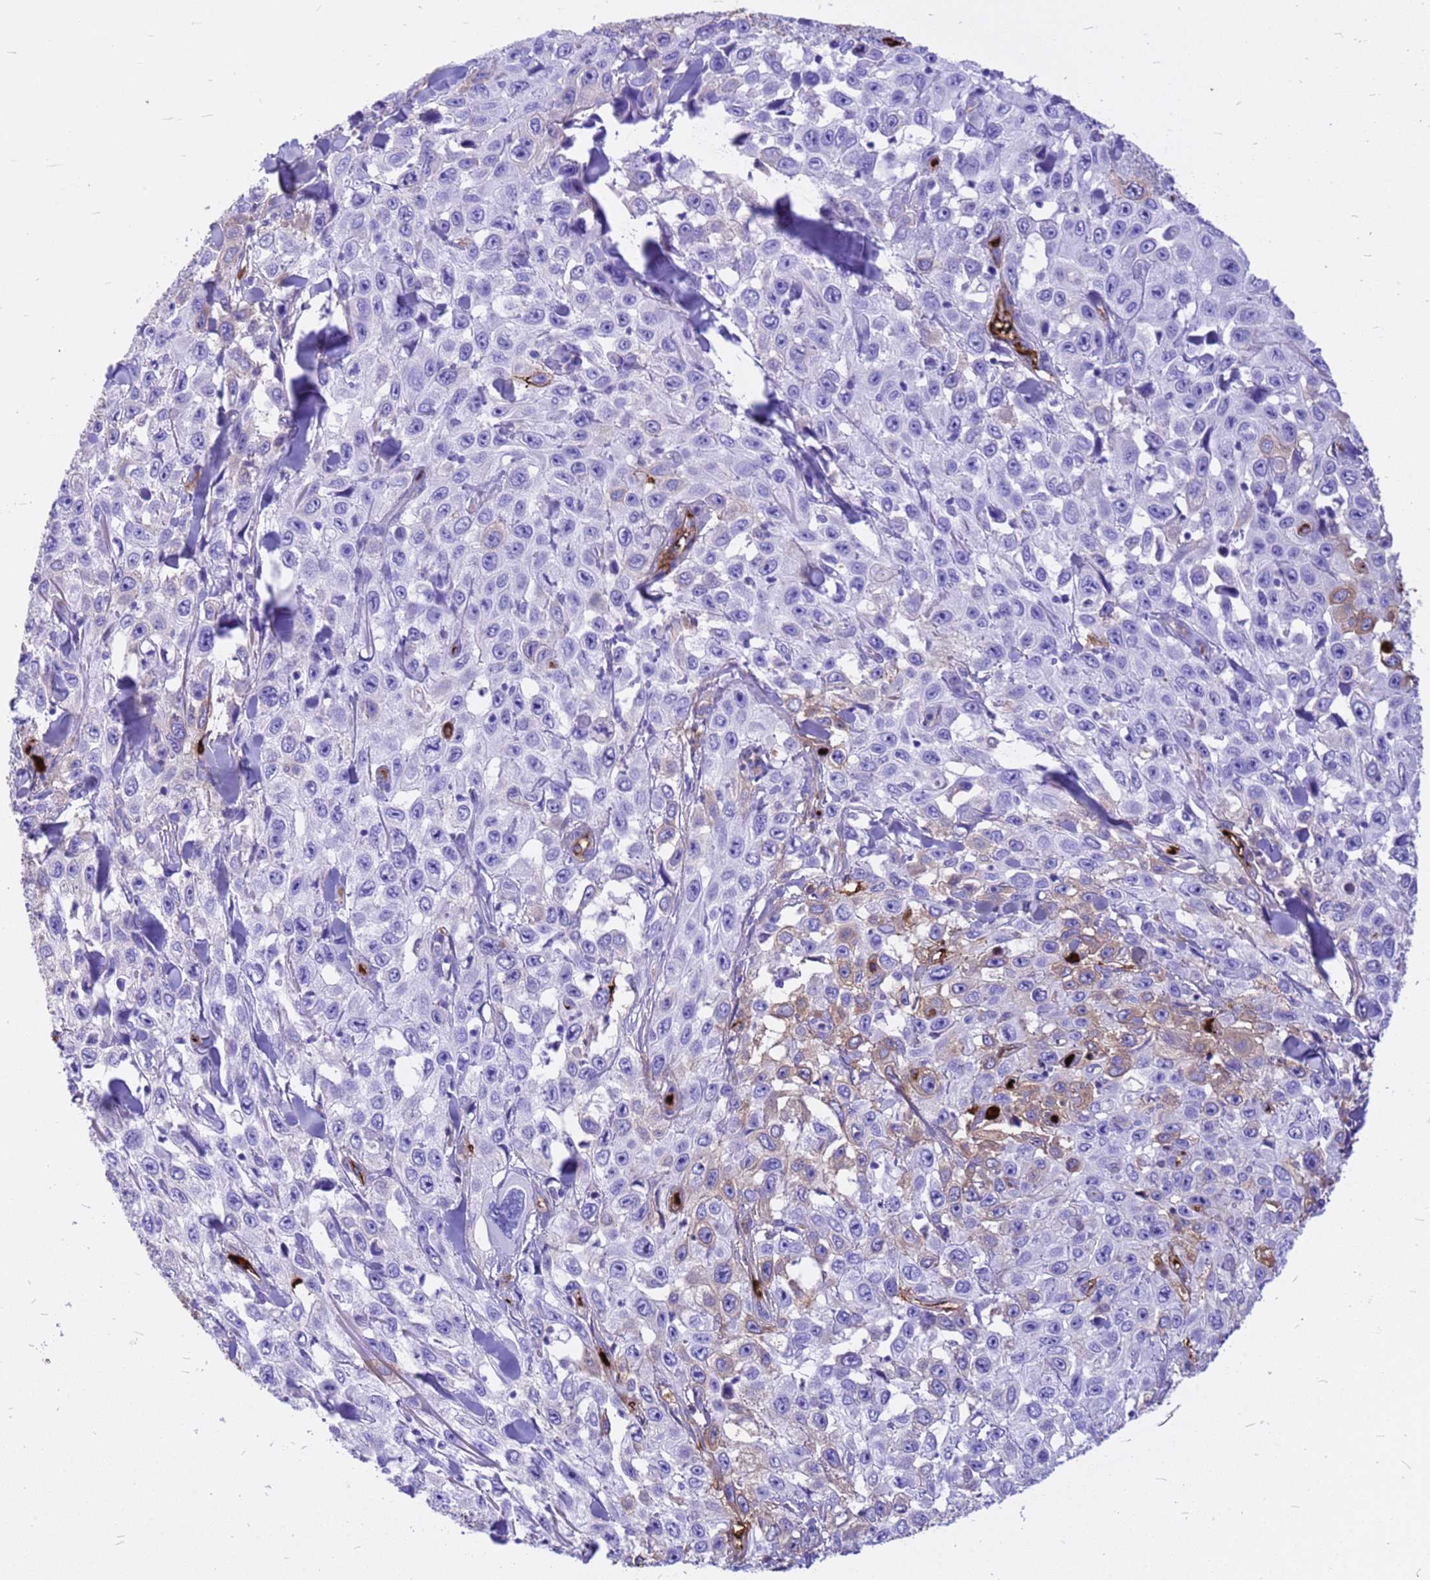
{"staining": {"intensity": "negative", "quantity": "none", "location": "none"}, "tissue": "skin cancer", "cell_type": "Tumor cells", "image_type": "cancer", "snomed": [{"axis": "morphology", "description": "Squamous cell carcinoma, NOS"}, {"axis": "topography", "description": "Skin"}], "caption": "This is a photomicrograph of immunohistochemistry staining of squamous cell carcinoma (skin), which shows no staining in tumor cells.", "gene": "HBA2", "patient": {"sex": "male", "age": 82}}